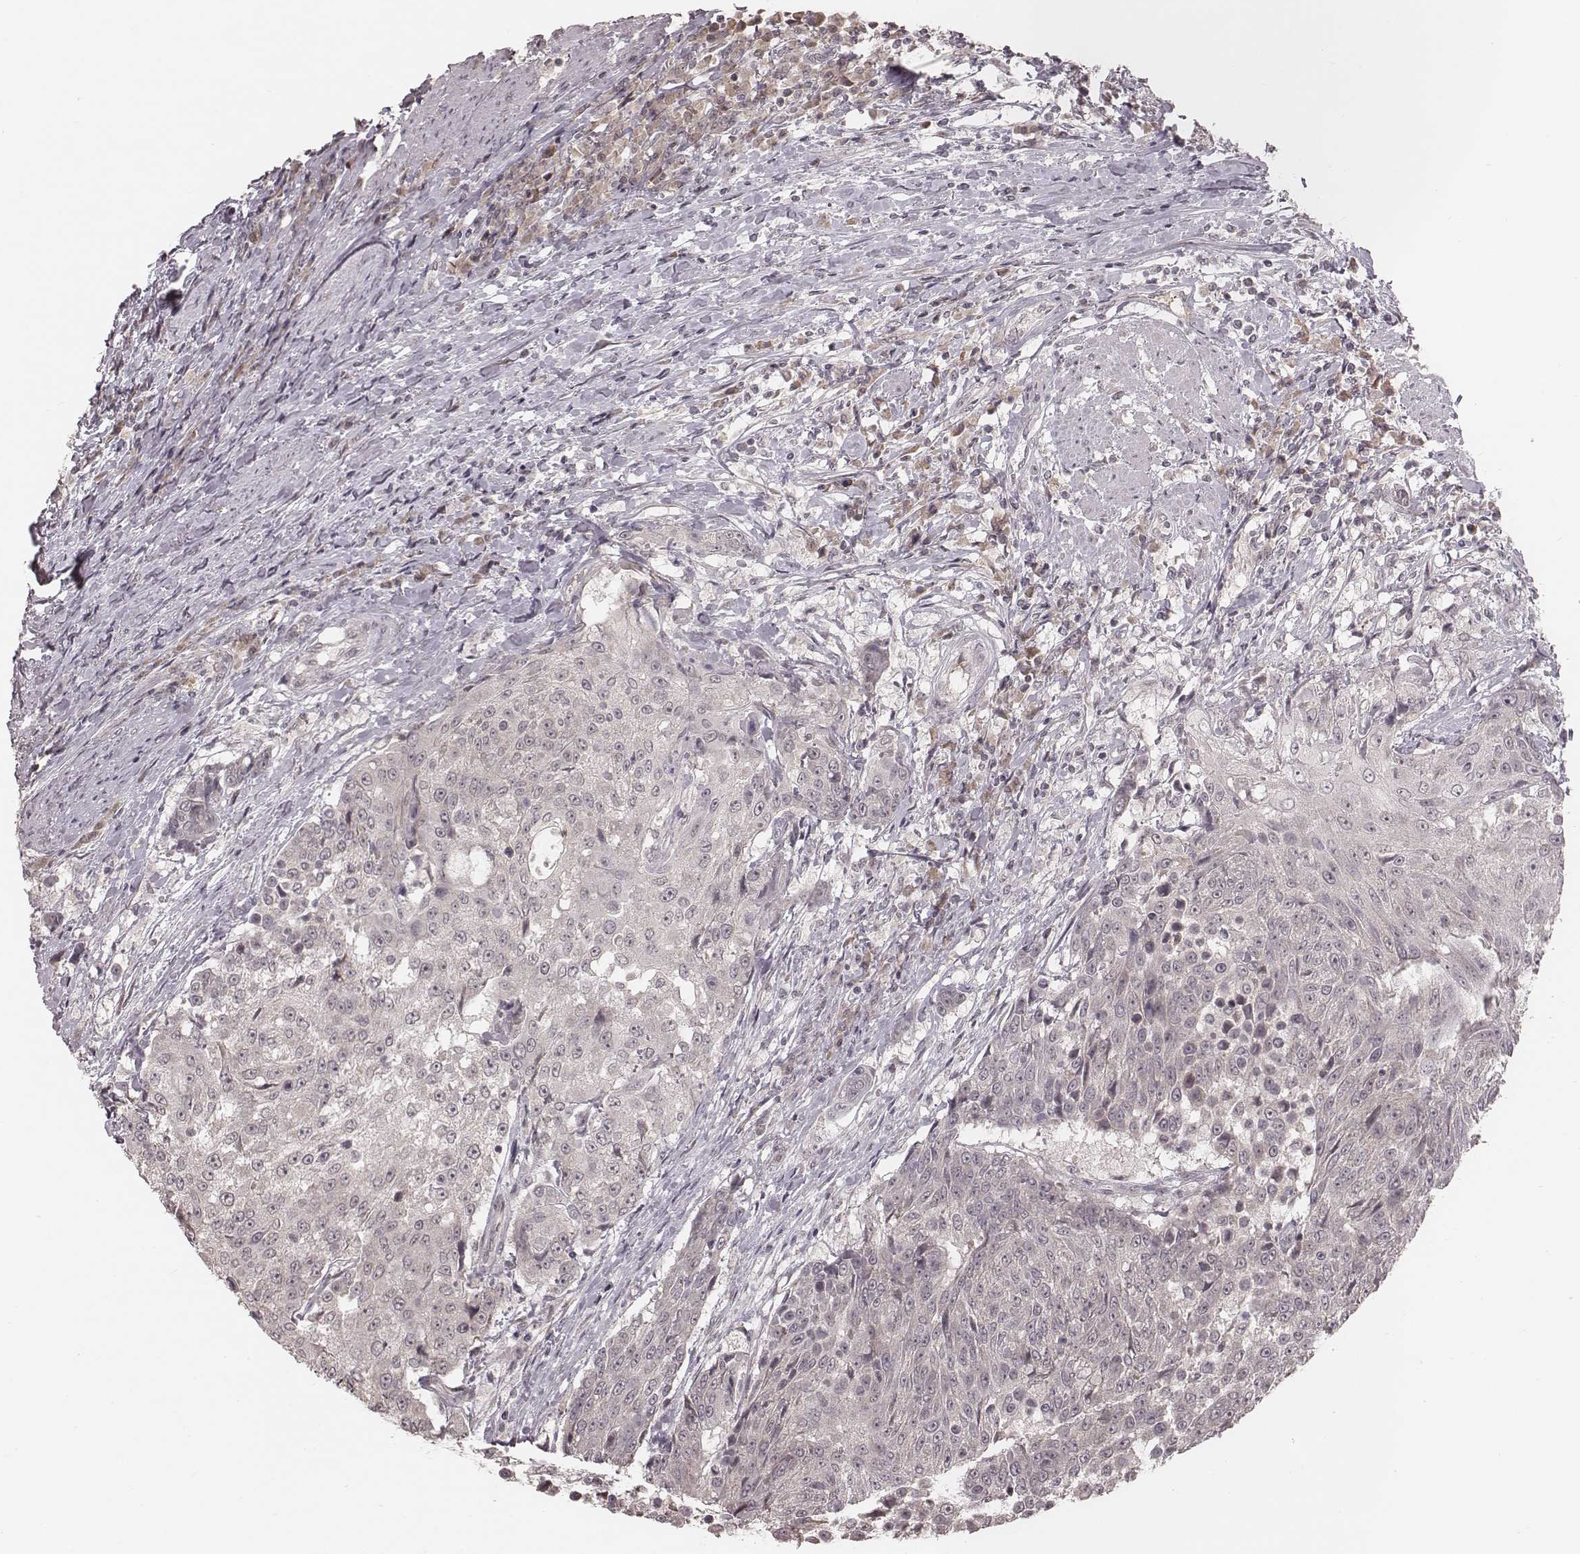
{"staining": {"intensity": "negative", "quantity": "none", "location": "none"}, "tissue": "urothelial cancer", "cell_type": "Tumor cells", "image_type": "cancer", "snomed": [{"axis": "morphology", "description": "Urothelial carcinoma, High grade"}, {"axis": "topography", "description": "Urinary bladder"}], "caption": "Immunohistochemical staining of human high-grade urothelial carcinoma exhibits no significant staining in tumor cells.", "gene": "IL5", "patient": {"sex": "female", "age": 63}}